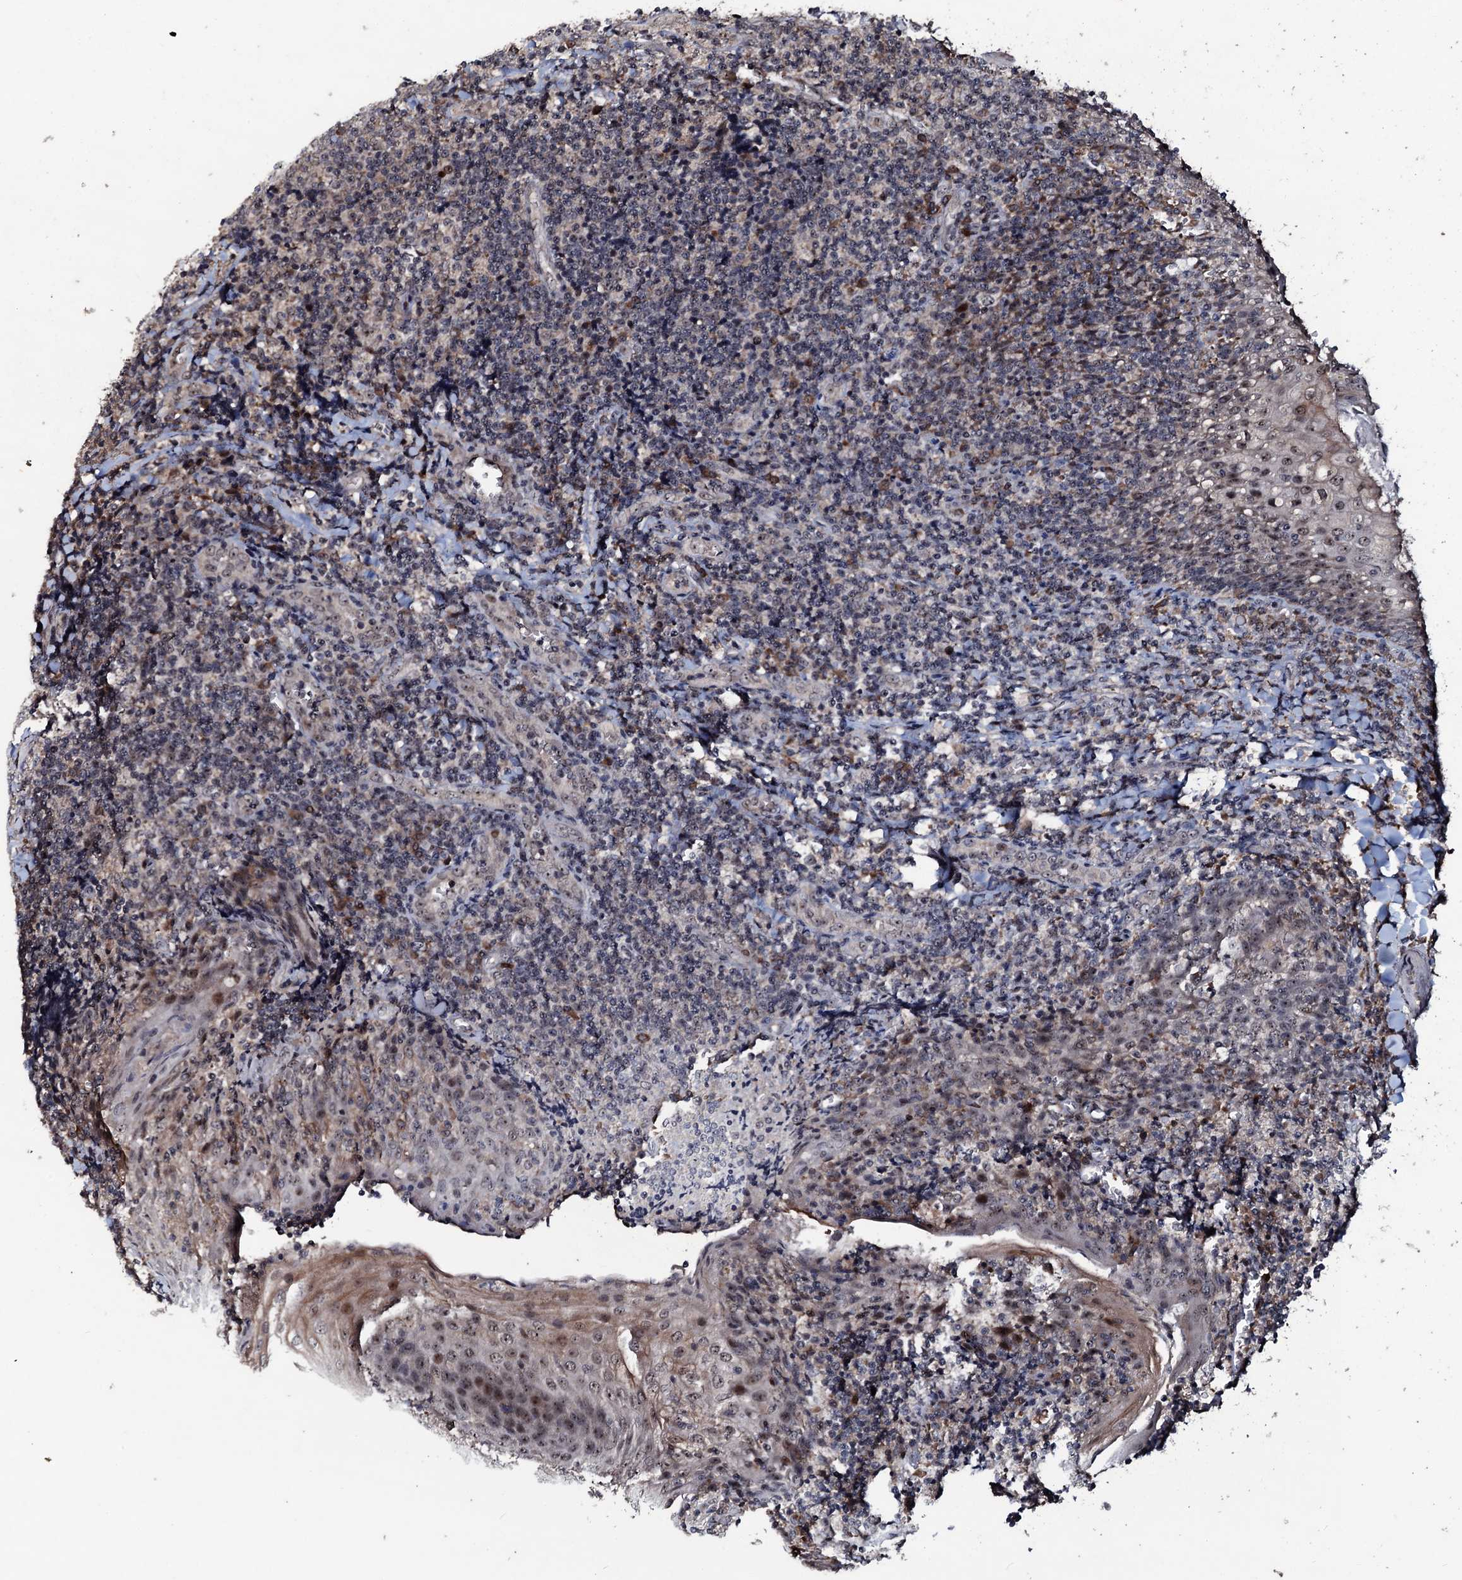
{"staining": {"intensity": "negative", "quantity": "none", "location": "none"}, "tissue": "tonsil", "cell_type": "Germinal center cells", "image_type": "normal", "snomed": [{"axis": "morphology", "description": "Normal tissue, NOS"}, {"axis": "topography", "description": "Tonsil"}], "caption": "A micrograph of human tonsil is negative for staining in germinal center cells.", "gene": "SUPT7L", "patient": {"sex": "male", "age": 27}}